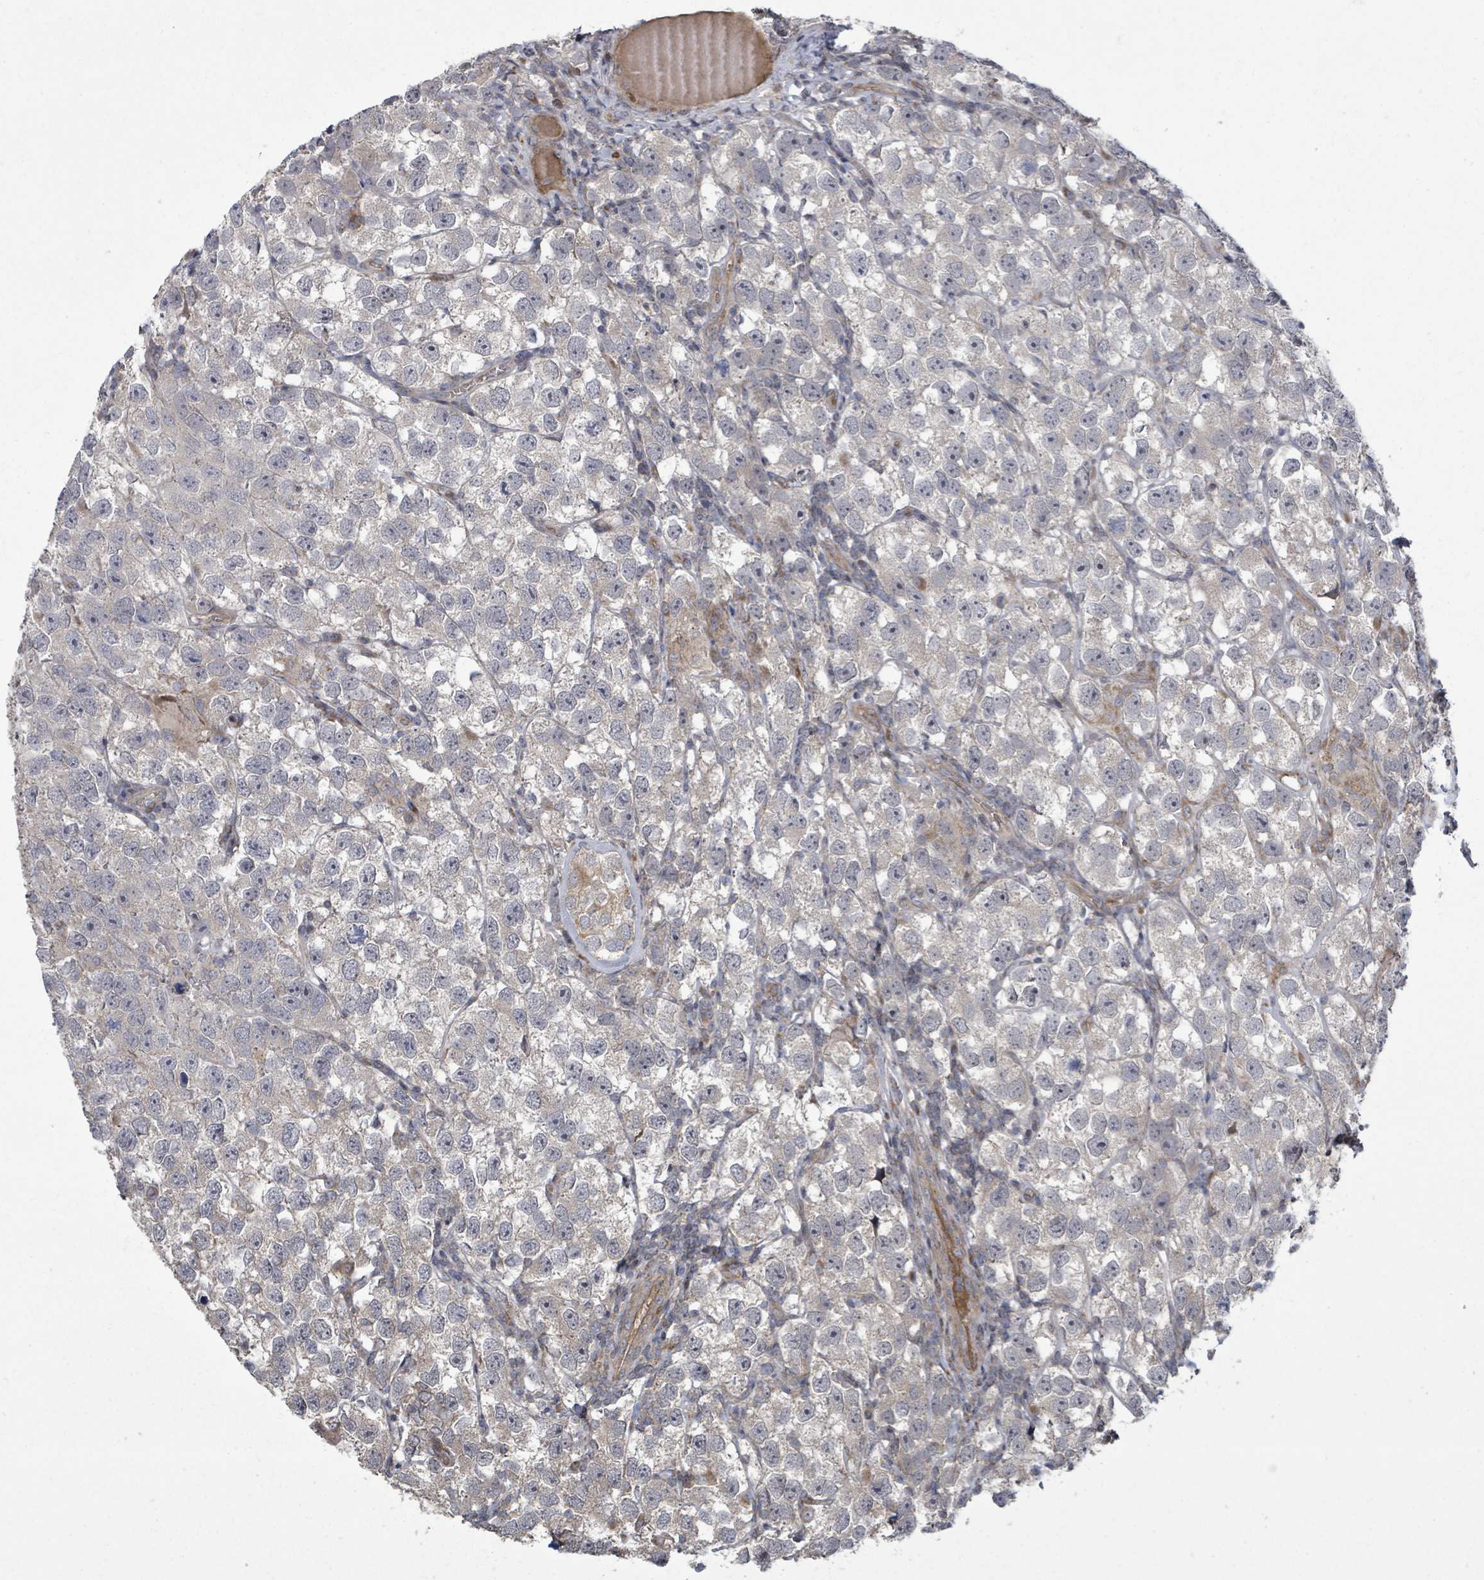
{"staining": {"intensity": "negative", "quantity": "none", "location": "none"}, "tissue": "testis cancer", "cell_type": "Tumor cells", "image_type": "cancer", "snomed": [{"axis": "morphology", "description": "Seminoma, NOS"}, {"axis": "topography", "description": "Testis"}], "caption": "The immunohistochemistry image has no significant positivity in tumor cells of testis cancer (seminoma) tissue.", "gene": "KRTAP27-1", "patient": {"sex": "male", "age": 26}}